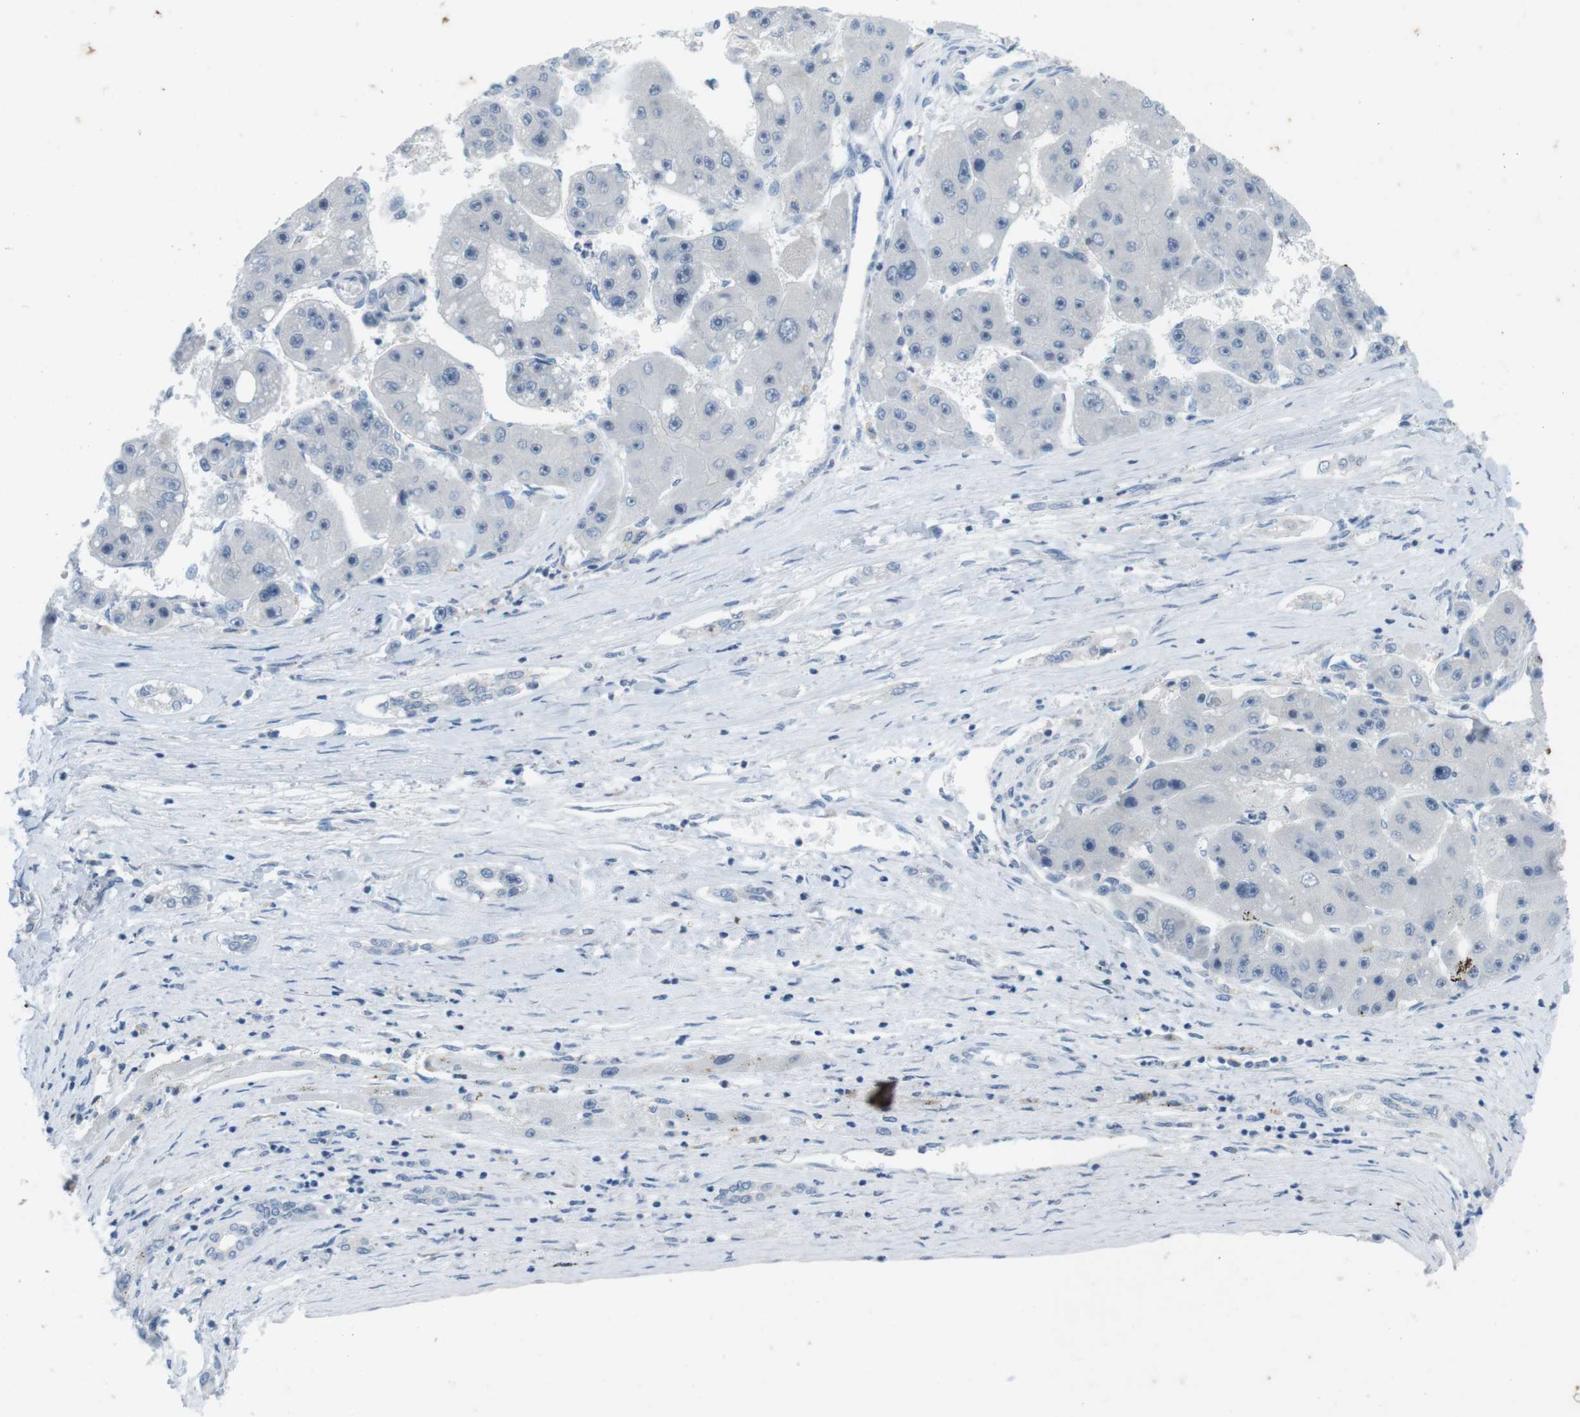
{"staining": {"intensity": "negative", "quantity": "none", "location": "none"}, "tissue": "liver cancer", "cell_type": "Tumor cells", "image_type": "cancer", "snomed": [{"axis": "morphology", "description": "Carcinoma, Hepatocellular, NOS"}, {"axis": "topography", "description": "Liver"}], "caption": "Immunohistochemical staining of human liver cancer displays no significant positivity in tumor cells.", "gene": "MUC5B", "patient": {"sex": "female", "age": 61}}